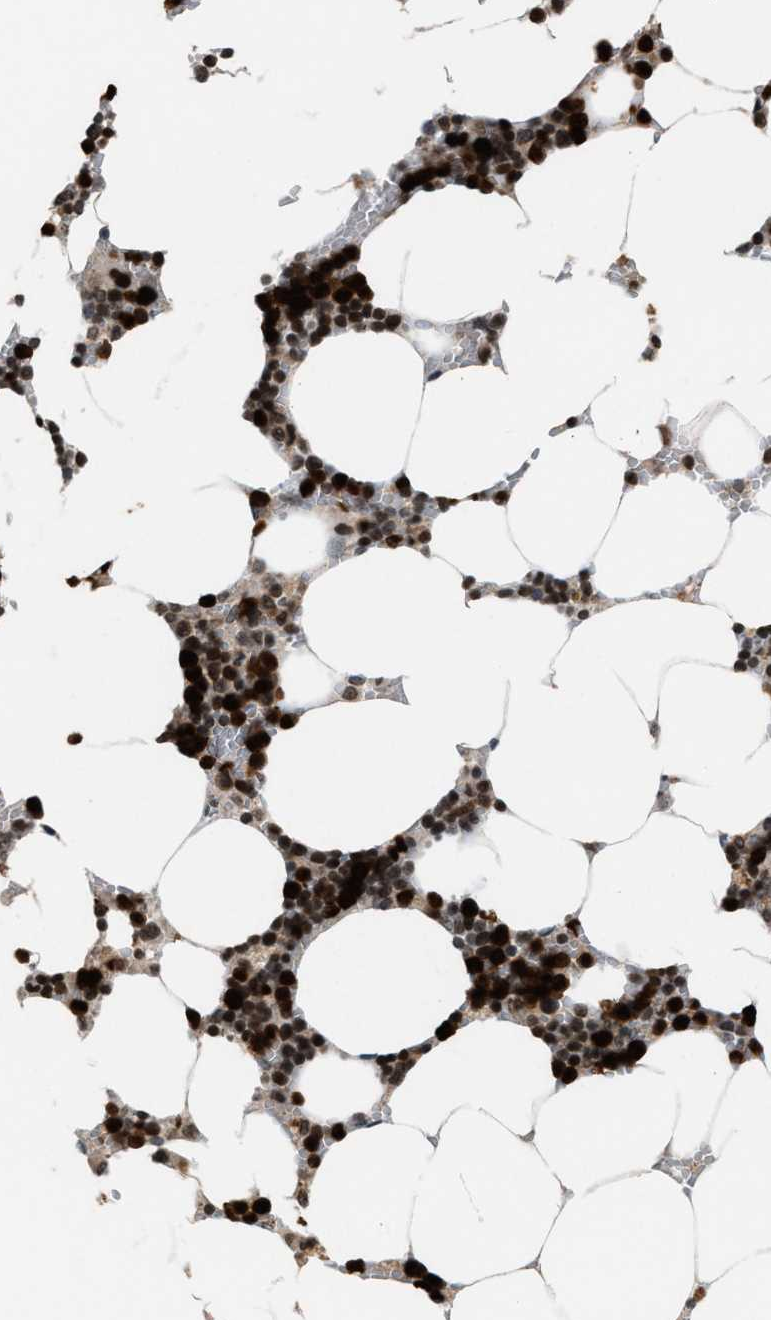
{"staining": {"intensity": "strong", "quantity": ">75%", "location": "cytoplasmic/membranous,nuclear"}, "tissue": "bone marrow", "cell_type": "Hematopoietic cells", "image_type": "normal", "snomed": [{"axis": "morphology", "description": "Normal tissue, NOS"}, {"axis": "topography", "description": "Bone marrow"}], "caption": "Bone marrow stained with immunohistochemistry (IHC) demonstrates strong cytoplasmic/membranous,nuclear staining in about >75% of hematopoietic cells.", "gene": "PRUNE2", "patient": {"sex": "male", "age": 70}}